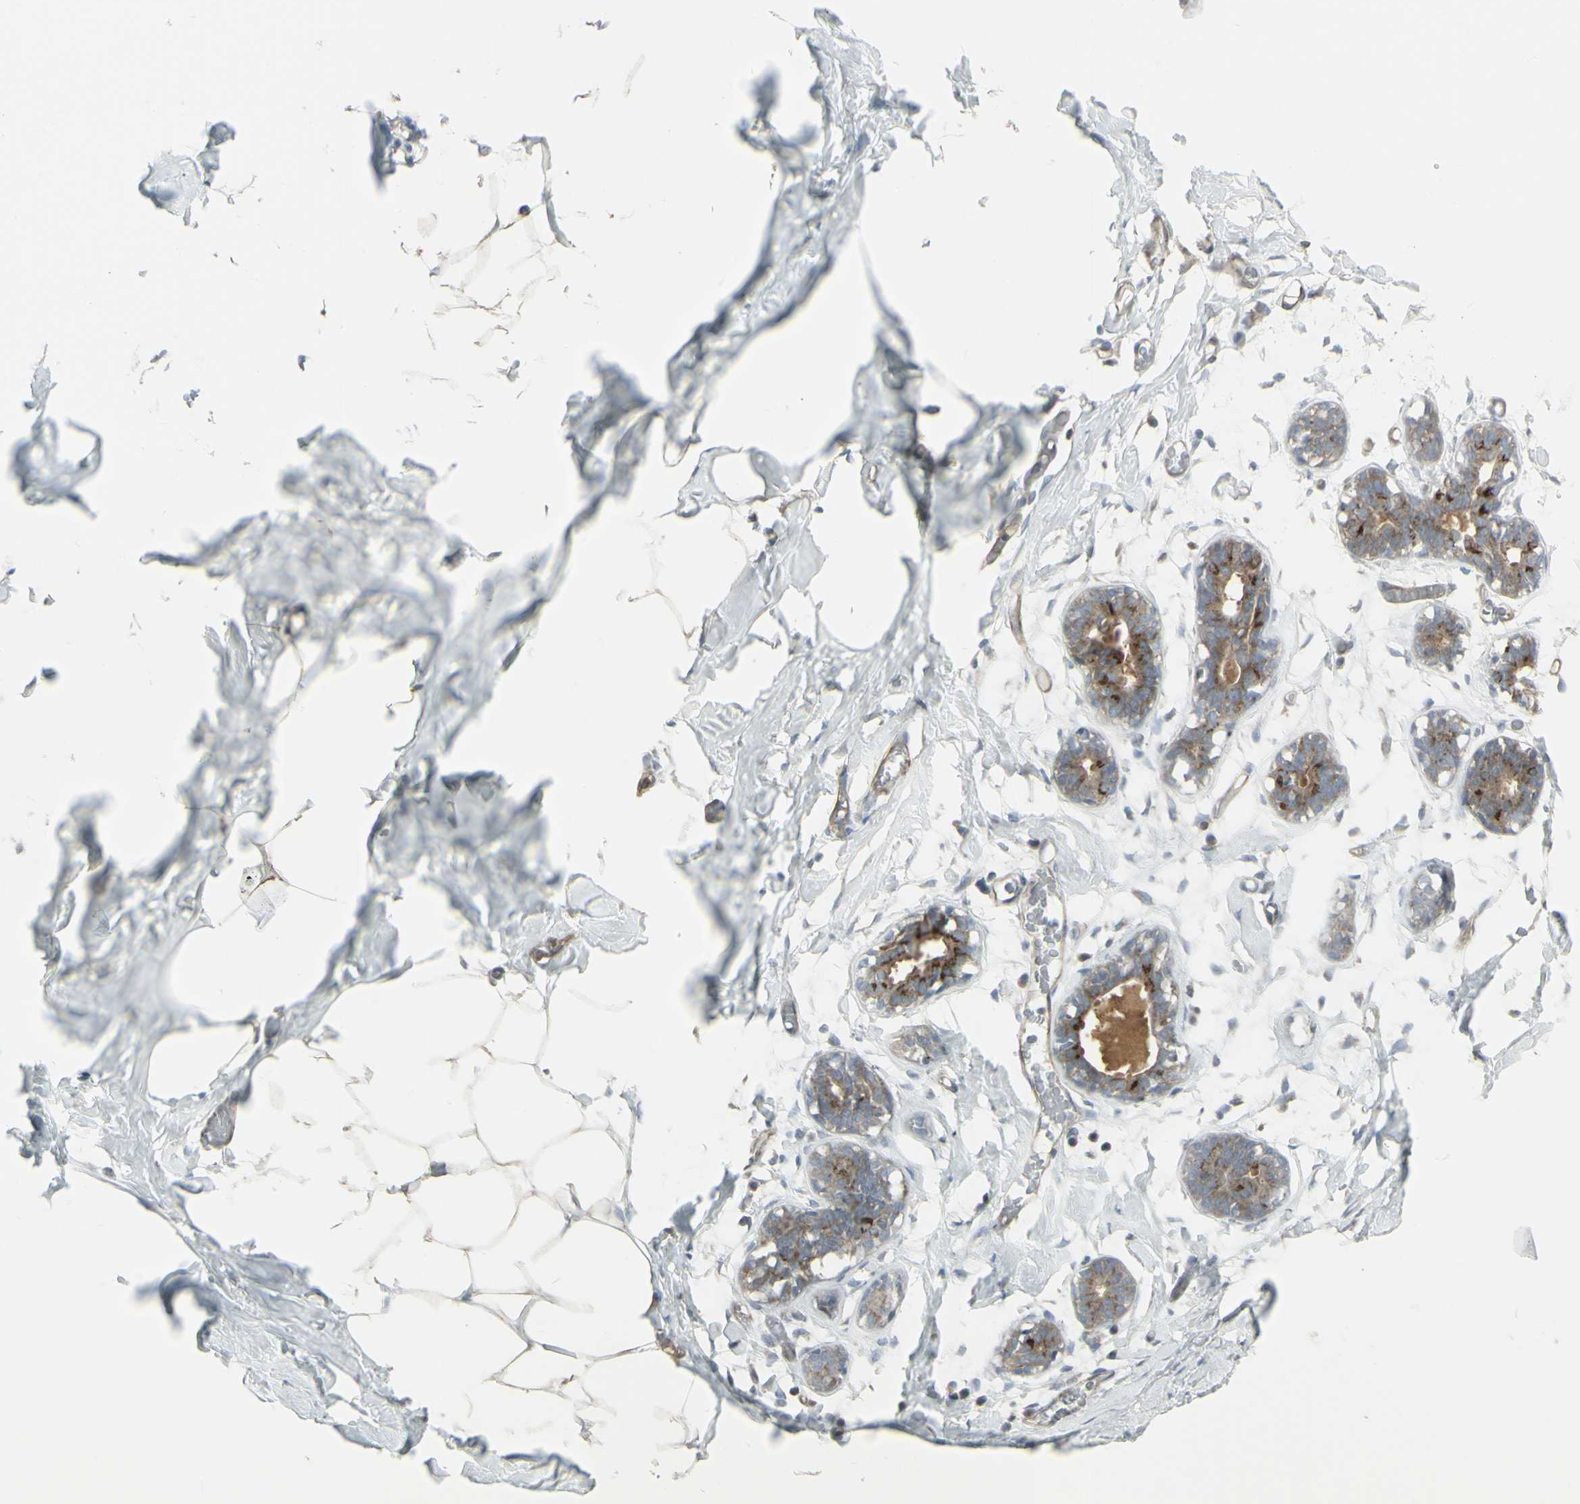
{"staining": {"intensity": "moderate", "quantity": ">75%", "location": "cytoplasmic/membranous"}, "tissue": "adipose tissue", "cell_type": "Adipocytes", "image_type": "normal", "snomed": [{"axis": "morphology", "description": "Normal tissue, NOS"}, {"axis": "topography", "description": "Breast"}, {"axis": "topography", "description": "Adipose tissue"}], "caption": "Immunohistochemical staining of normal adipose tissue reveals >75% levels of moderate cytoplasmic/membranous protein staining in about >75% of adipocytes. The staining was performed using DAB (3,3'-diaminobenzidine) to visualize the protein expression in brown, while the nuclei were stained in blue with hematoxylin (Magnification: 20x).", "gene": "GALNT6", "patient": {"sex": "female", "age": 25}}